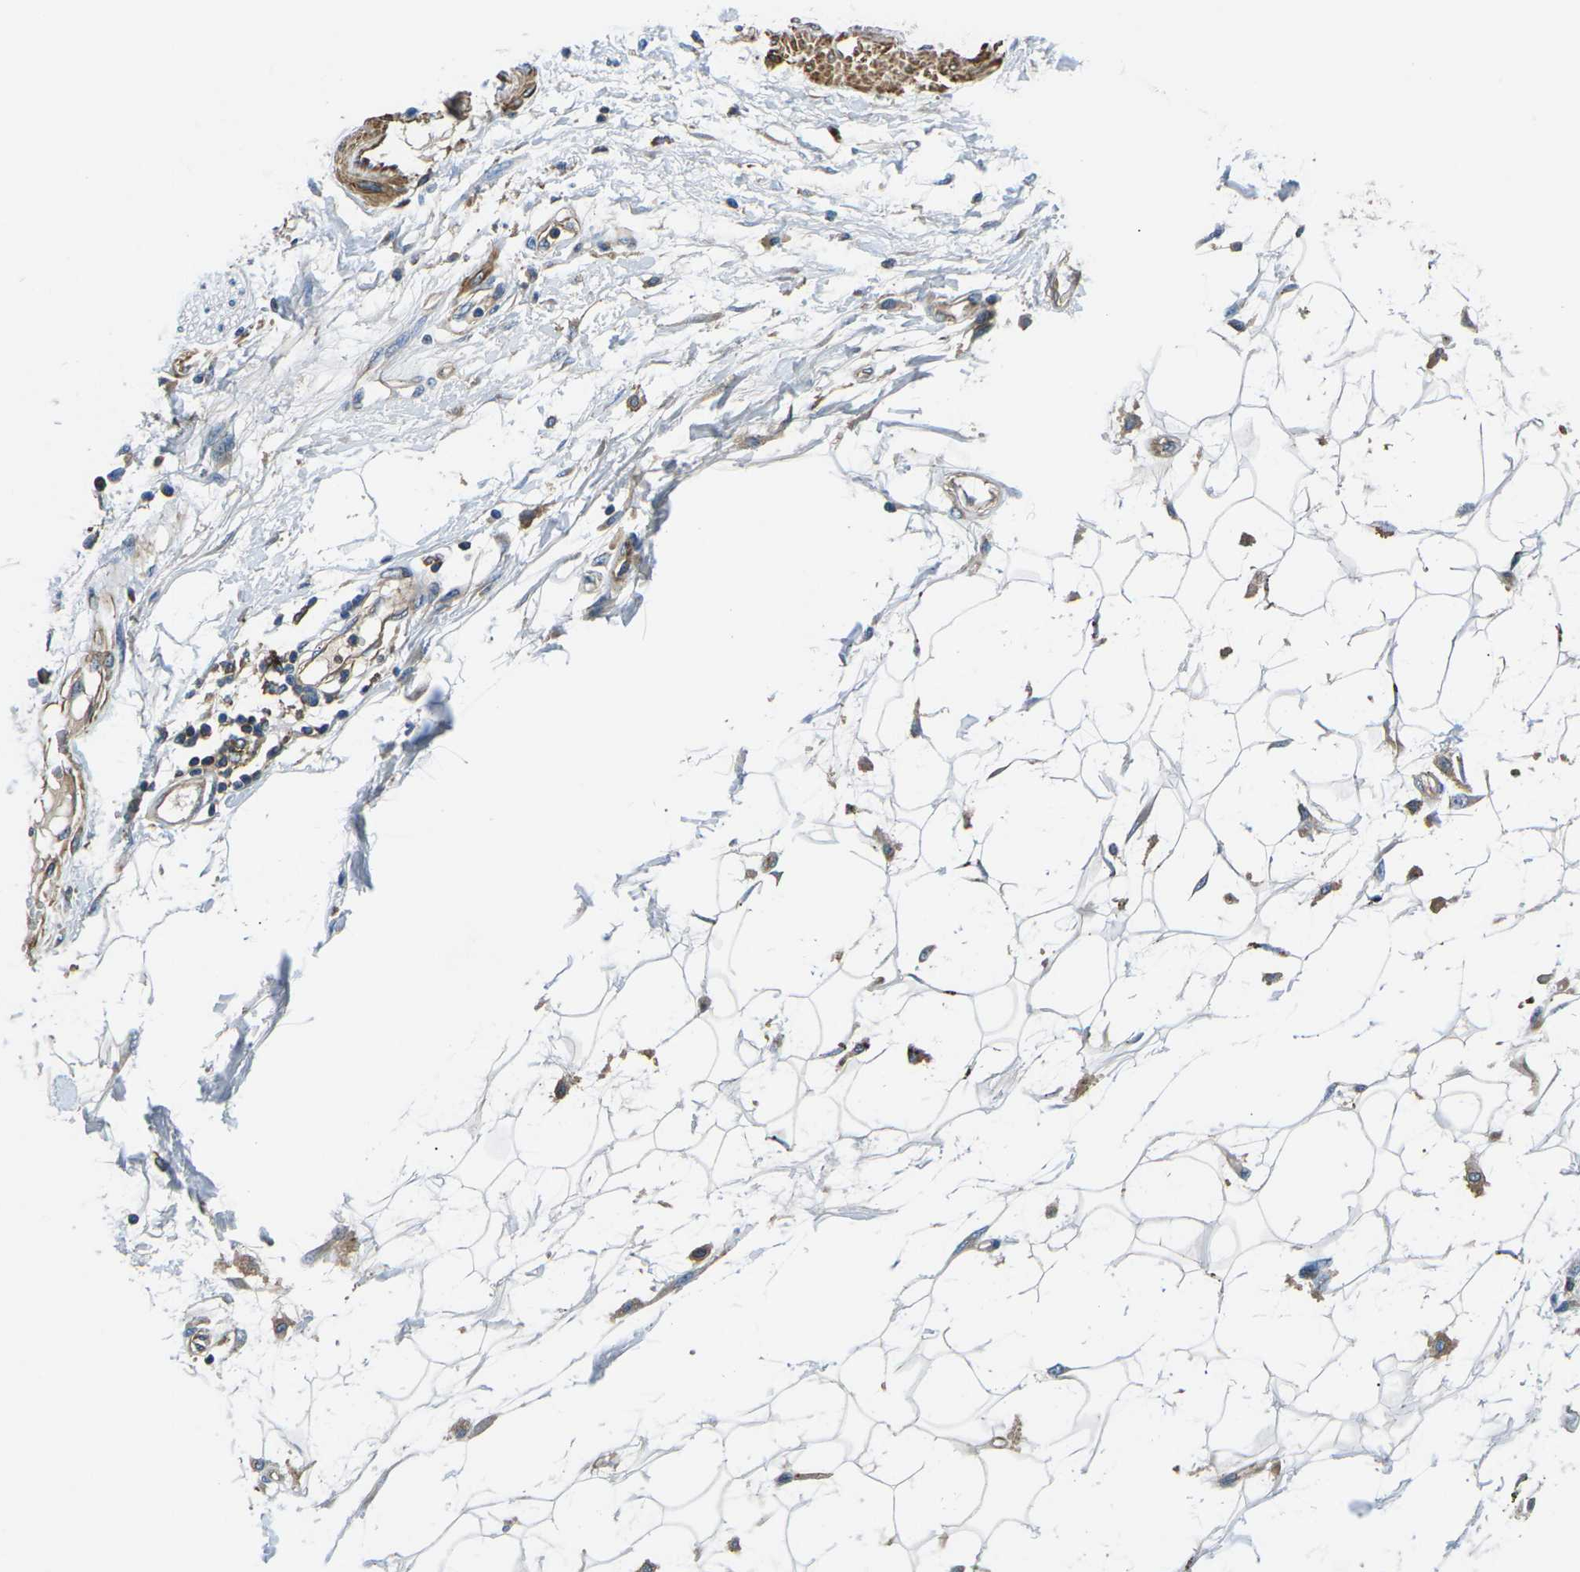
{"staining": {"intensity": "negative", "quantity": "none", "location": "none"}, "tissue": "adipose tissue", "cell_type": "Adipocytes", "image_type": "normal", "snomed": [{"axis": "morphology", "description": "Normal tissue, NOS"}, {"axis": "morphology", "description": "Squamous cell carcinoma, NOS"}, {"axis": "topography", "description": "Skin"}, {"axis": "topography", "description": "Peripheral nerve tissue"}], "caption": "Adipose tissue stained for a protein using IHC displays no staining adipocytes.", "gene": "KCNJ15", "patient": {"sex": "male", "age": 83}}